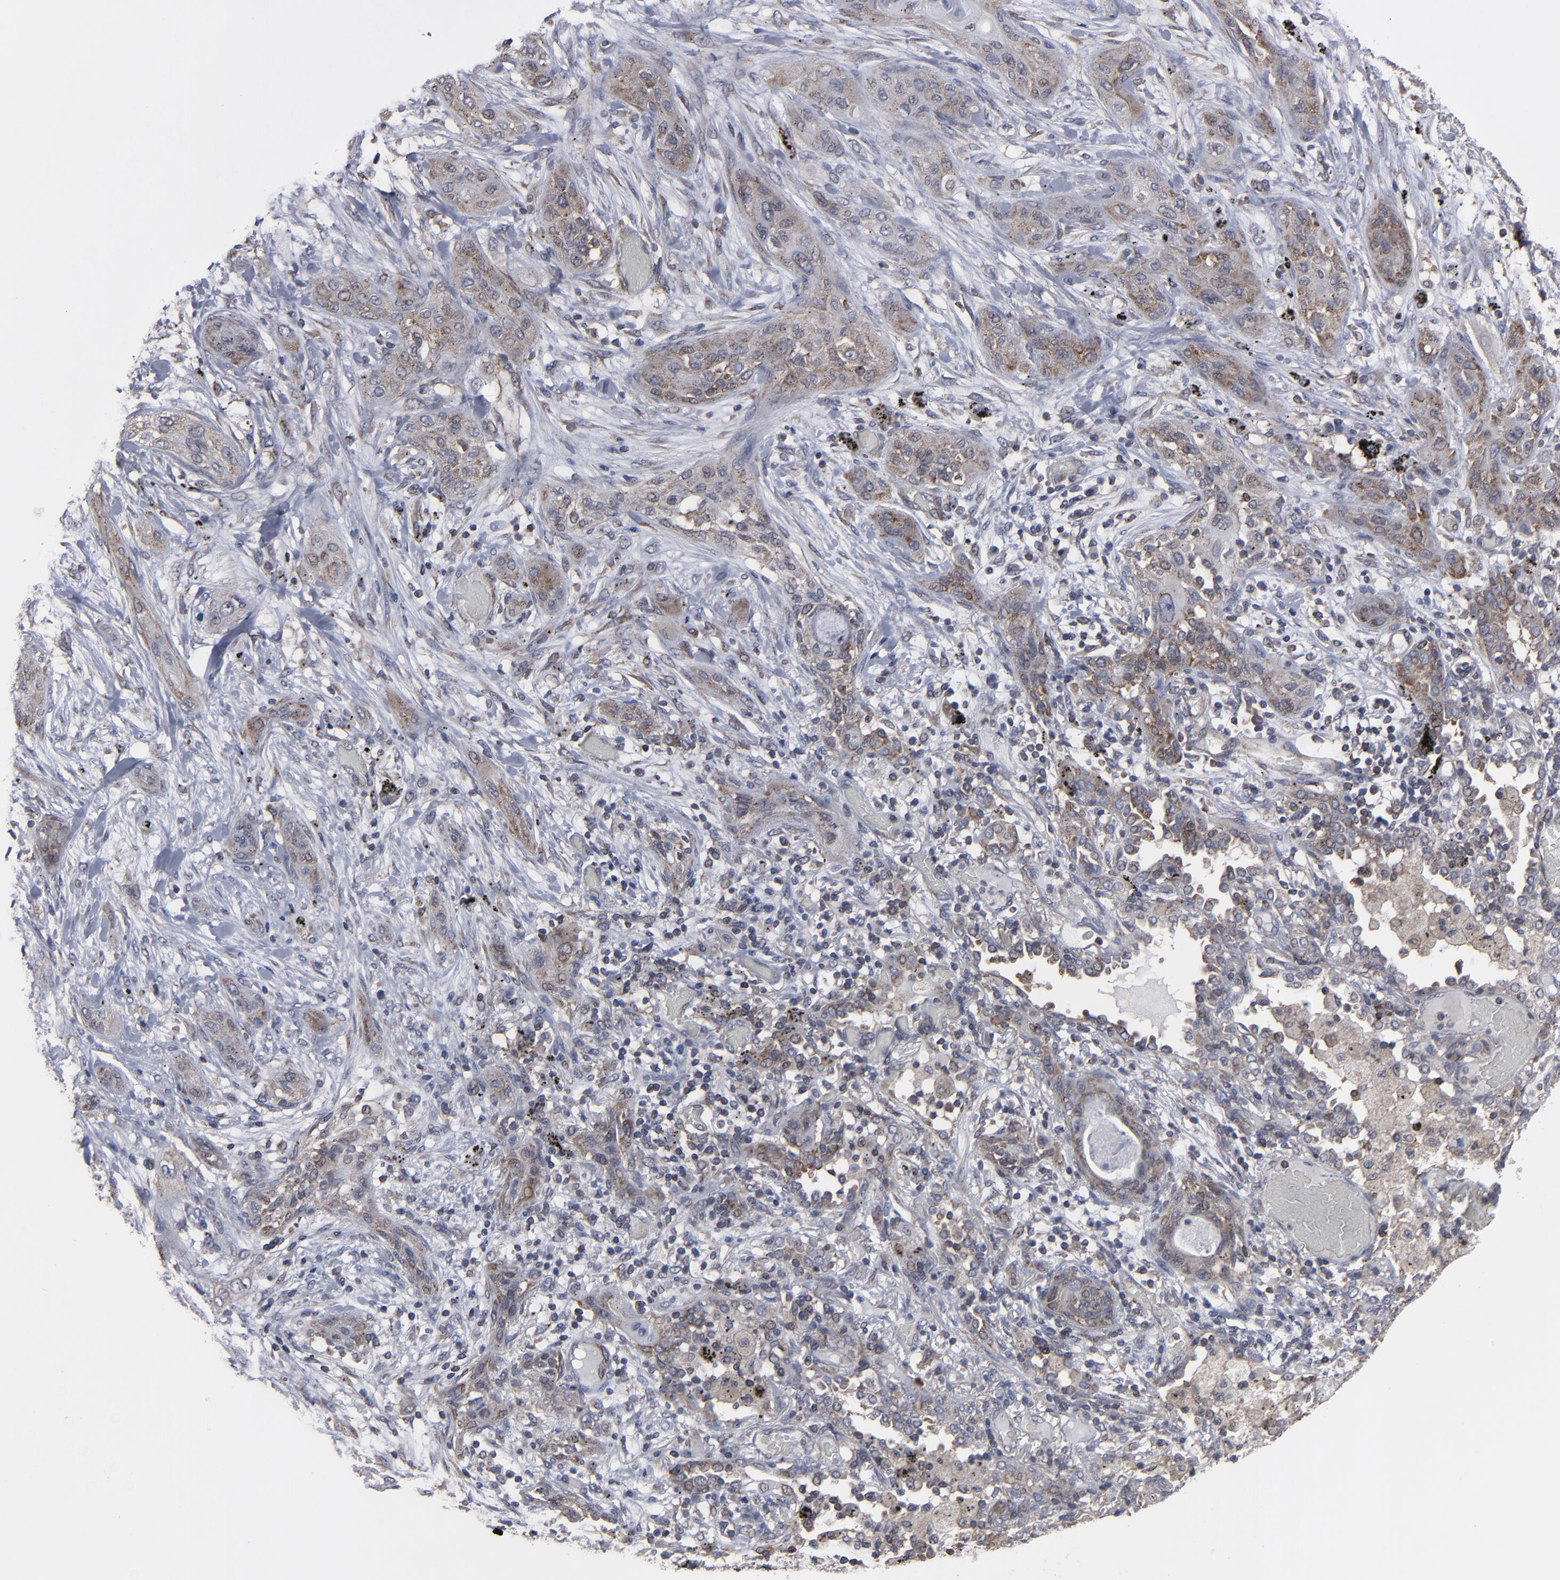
{"staining": {"intensity": "weak", "quantity": ">75%", "location": "cytoplasmic/membranous"}, "tissue": "lung cancer", "cell_type": "Tumor cells", "image_type": "cancer", "snomed": [{"axis": "morphology", "description": "Squamous cell carcinoma, NOS"}, {"axis": "topography", "description": "Lung"}], "caption": "Lung cancer tissue reveals weak cytoplasmic/membranous expression in about >75% of tumor cells, visualized by immunohistochemistry.", "gene": "KIAA2026", "patient": {"sex": "female", "age": 47}}